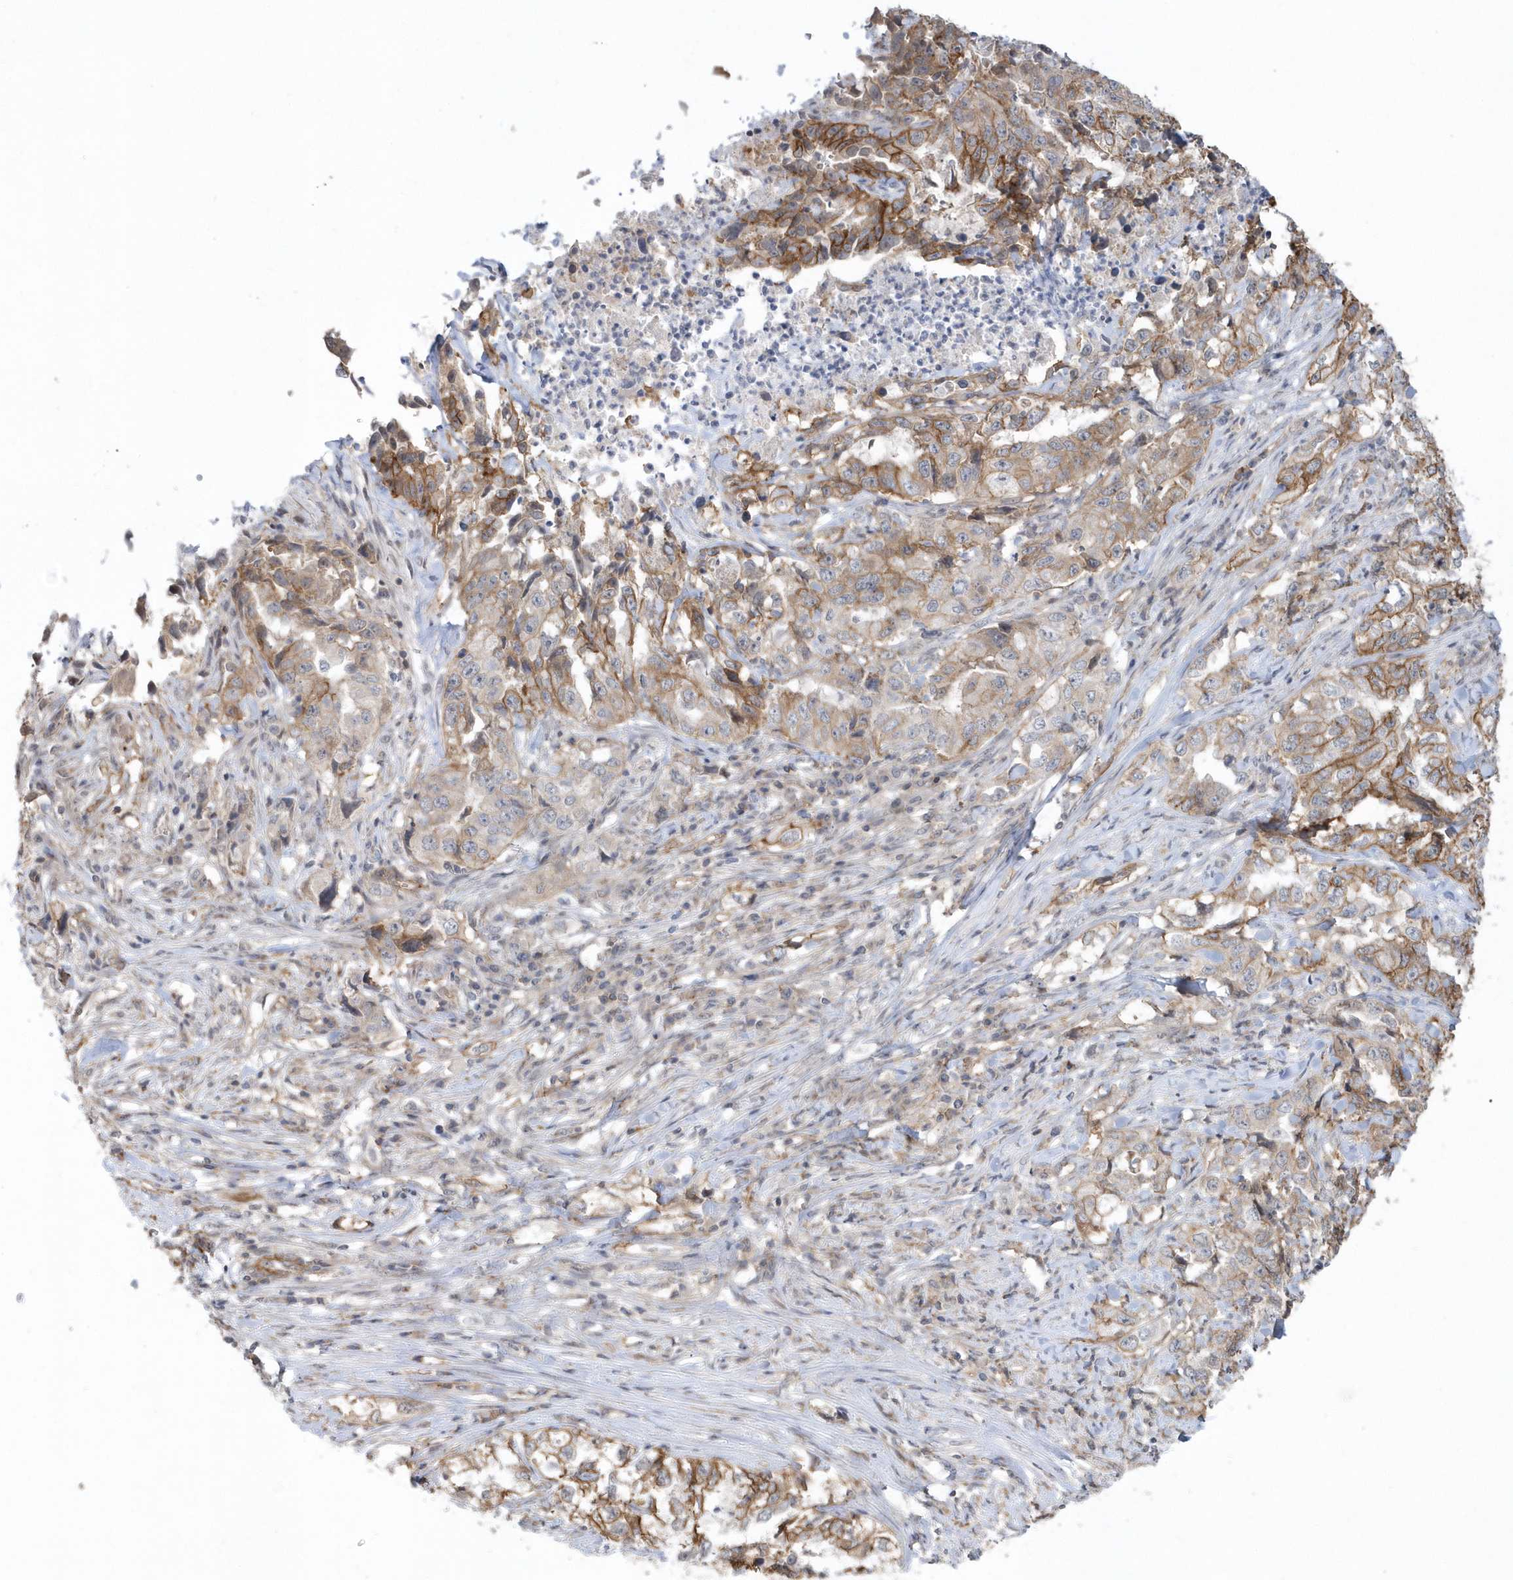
{"staining": {"intensity": "moderate", "quantity": "25%-75%", "location": "cytoplasmic/membranous"}, "tissue": "lung cancer", "cell_type": "Tumor cells", "image_type": "cancer", "snomed": [{"axis": "morphology", "description": "Adenocarcinoma, NOS"}, {"axis": "topography", "description": "Lung"}], "caption": "A histopathology image showing moderate cytoplasmic/membranous expression in approximately 25%-75% of tumor cells in lung cancer (adenocarcinoma), as visualized by brown immunohistochemical staining.", "gene": "CRIP3", "patient": {"sex": "female", "age": 51}}